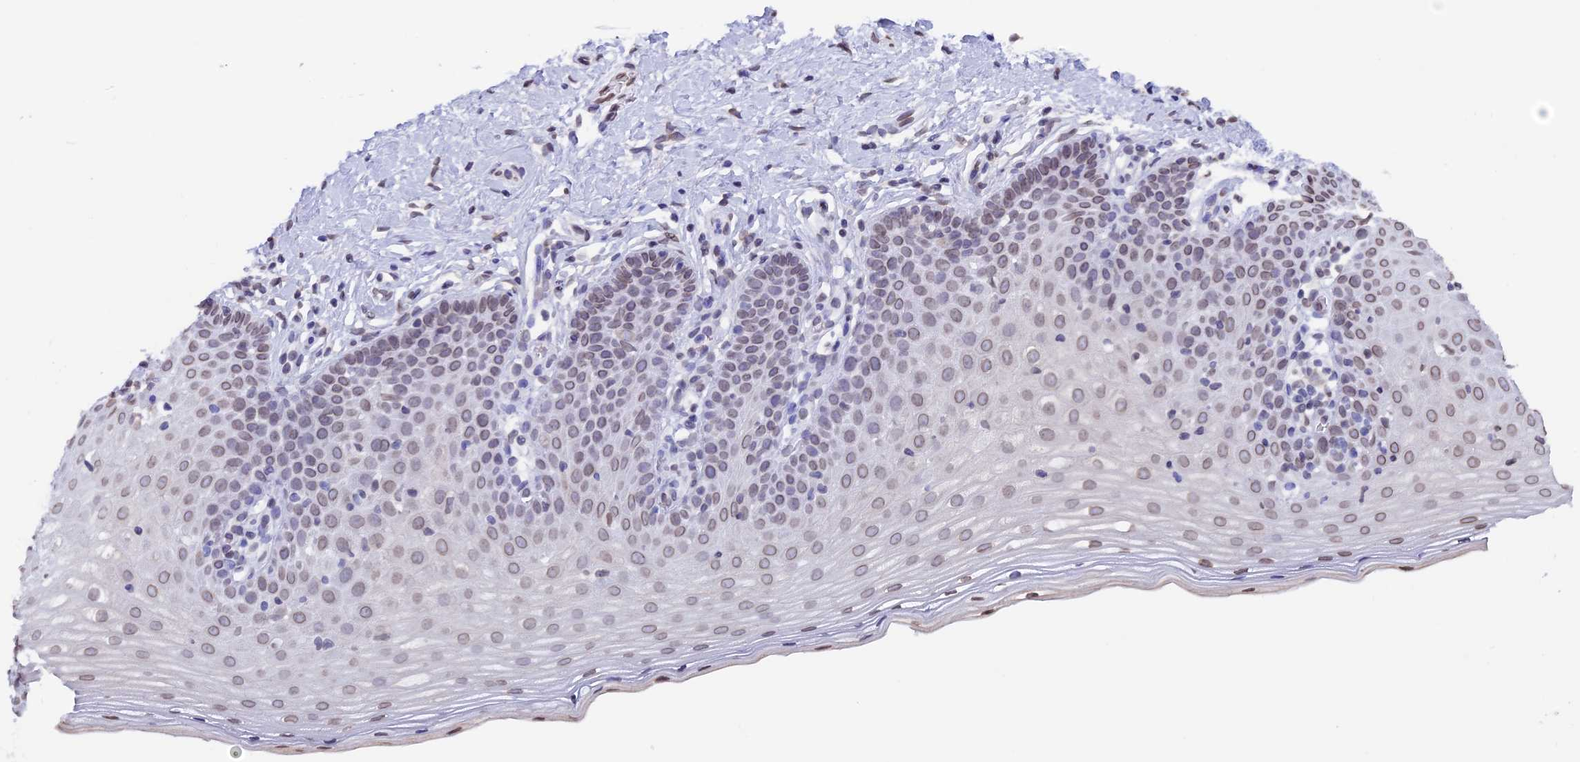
{"staining": {"intensity": "weak", "quantity": "<25%", "location": "nuclear"}, "tissue": "cervix", "cell_type": "Glandular cells", "image_type": "normal", "snomed": [{"axis": "morphology", "description": "Normal tissue, NOS"}, {"axis": "topography", "description": "Cervix"}], "caption": "DAB (3,3'-diaminobenzidine) immunohistochemical staining of normal cervix shows no significant expression in glandular cells.", "gene": "TMPRSS7", "patient": {"sex": "female", "age": 36}}